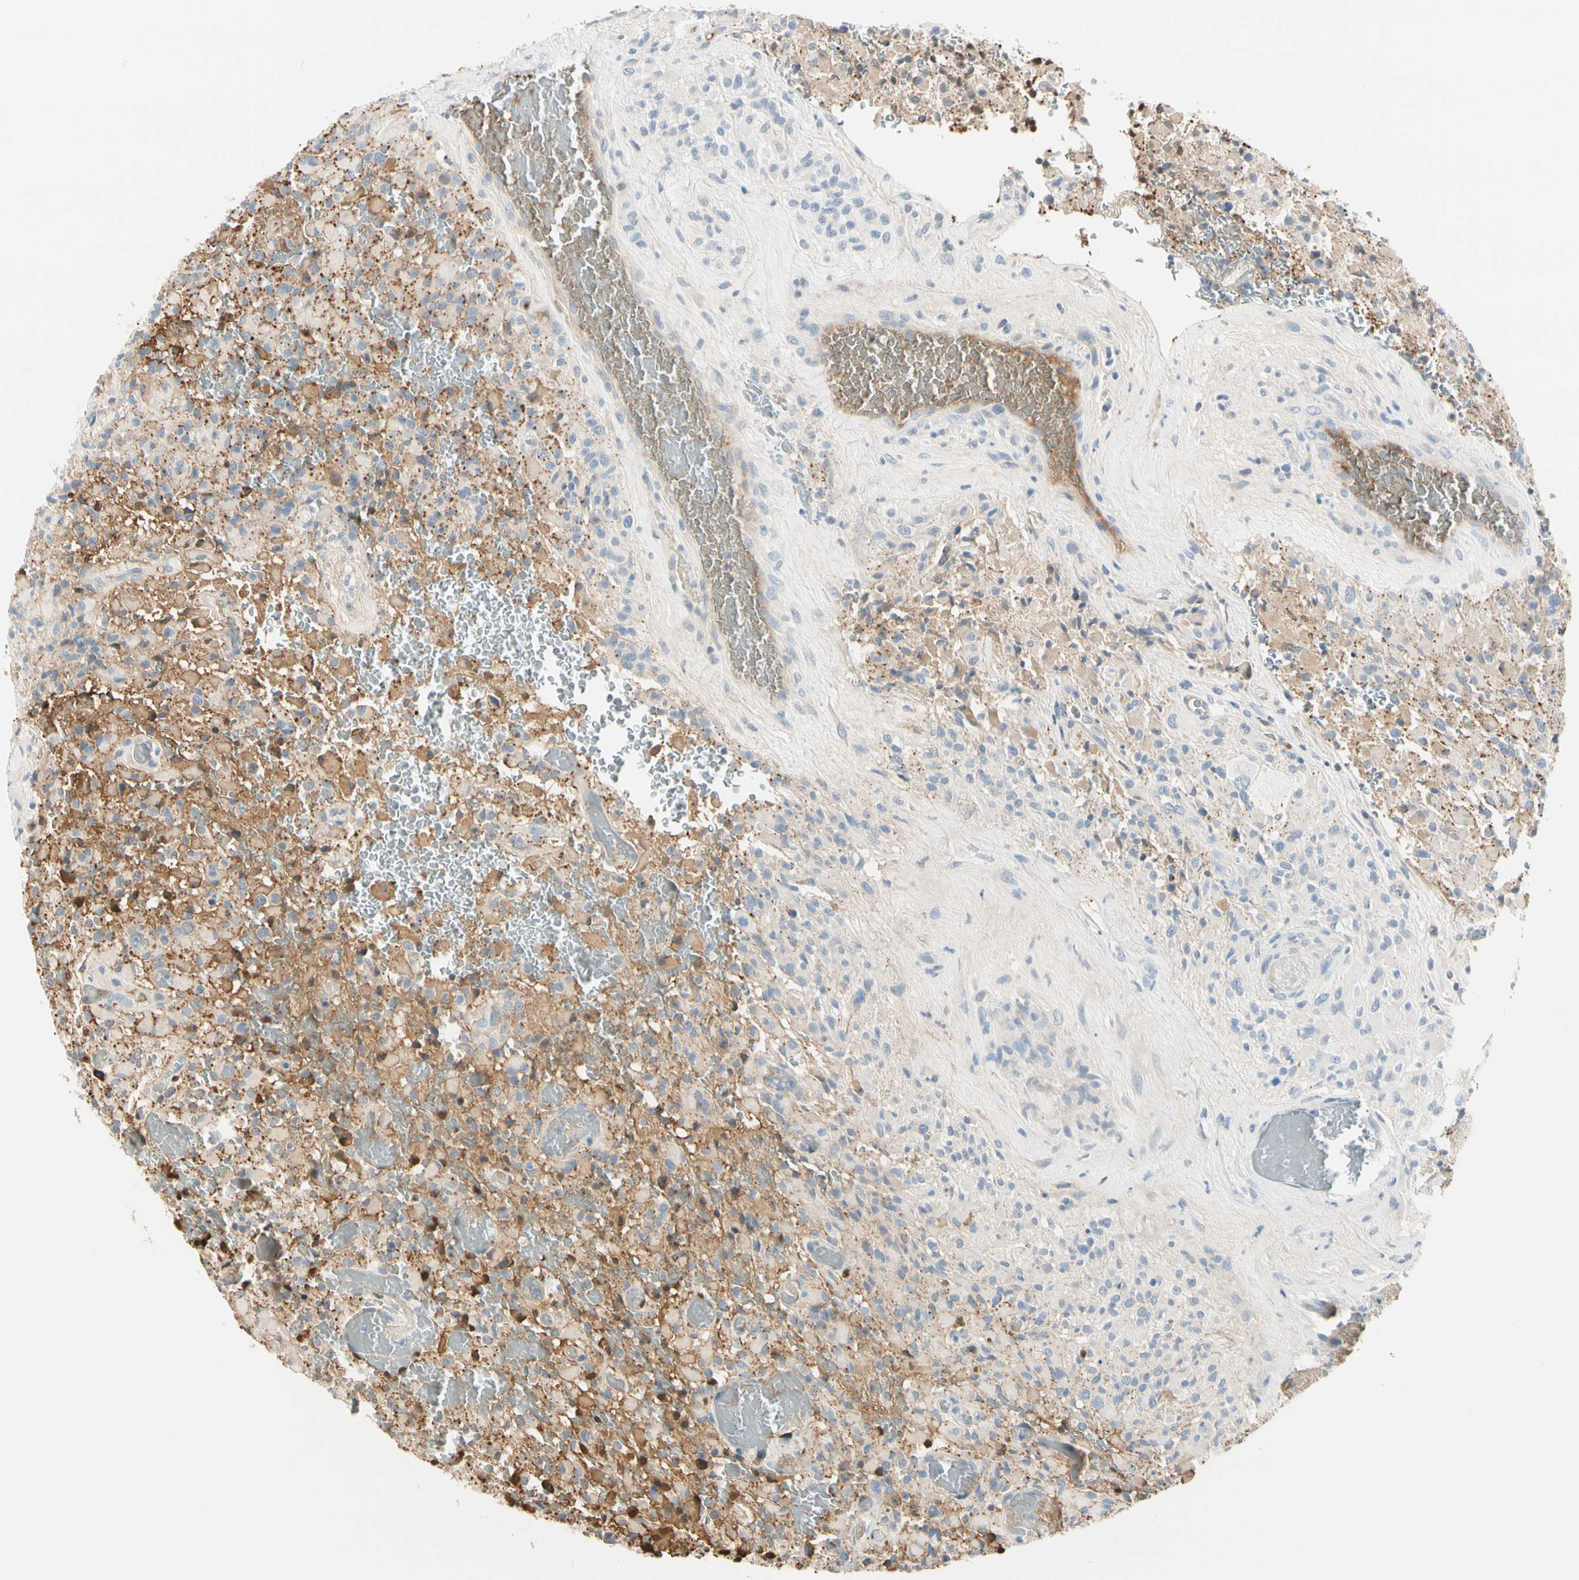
{"staining": {"intensity": "moderate", "quantity": ">75%", "location": "nuclear"}, "tissue": "glioma", "cell_type": "Tumor cells", "image_type": "cancer", "snomed": [{"axis": "morphology", "description": "Glioma, malignant, High grade"}, {"axis": "topography", "description": "Brain"}], "caption": "Human high-grade glioma (malignant) stained with a brown dye reveals moderate nuclear positive staining in approximately >75% of tumor cells.", "gene": "LAMB3", "patient": {"sex": "male", "age": 71}}